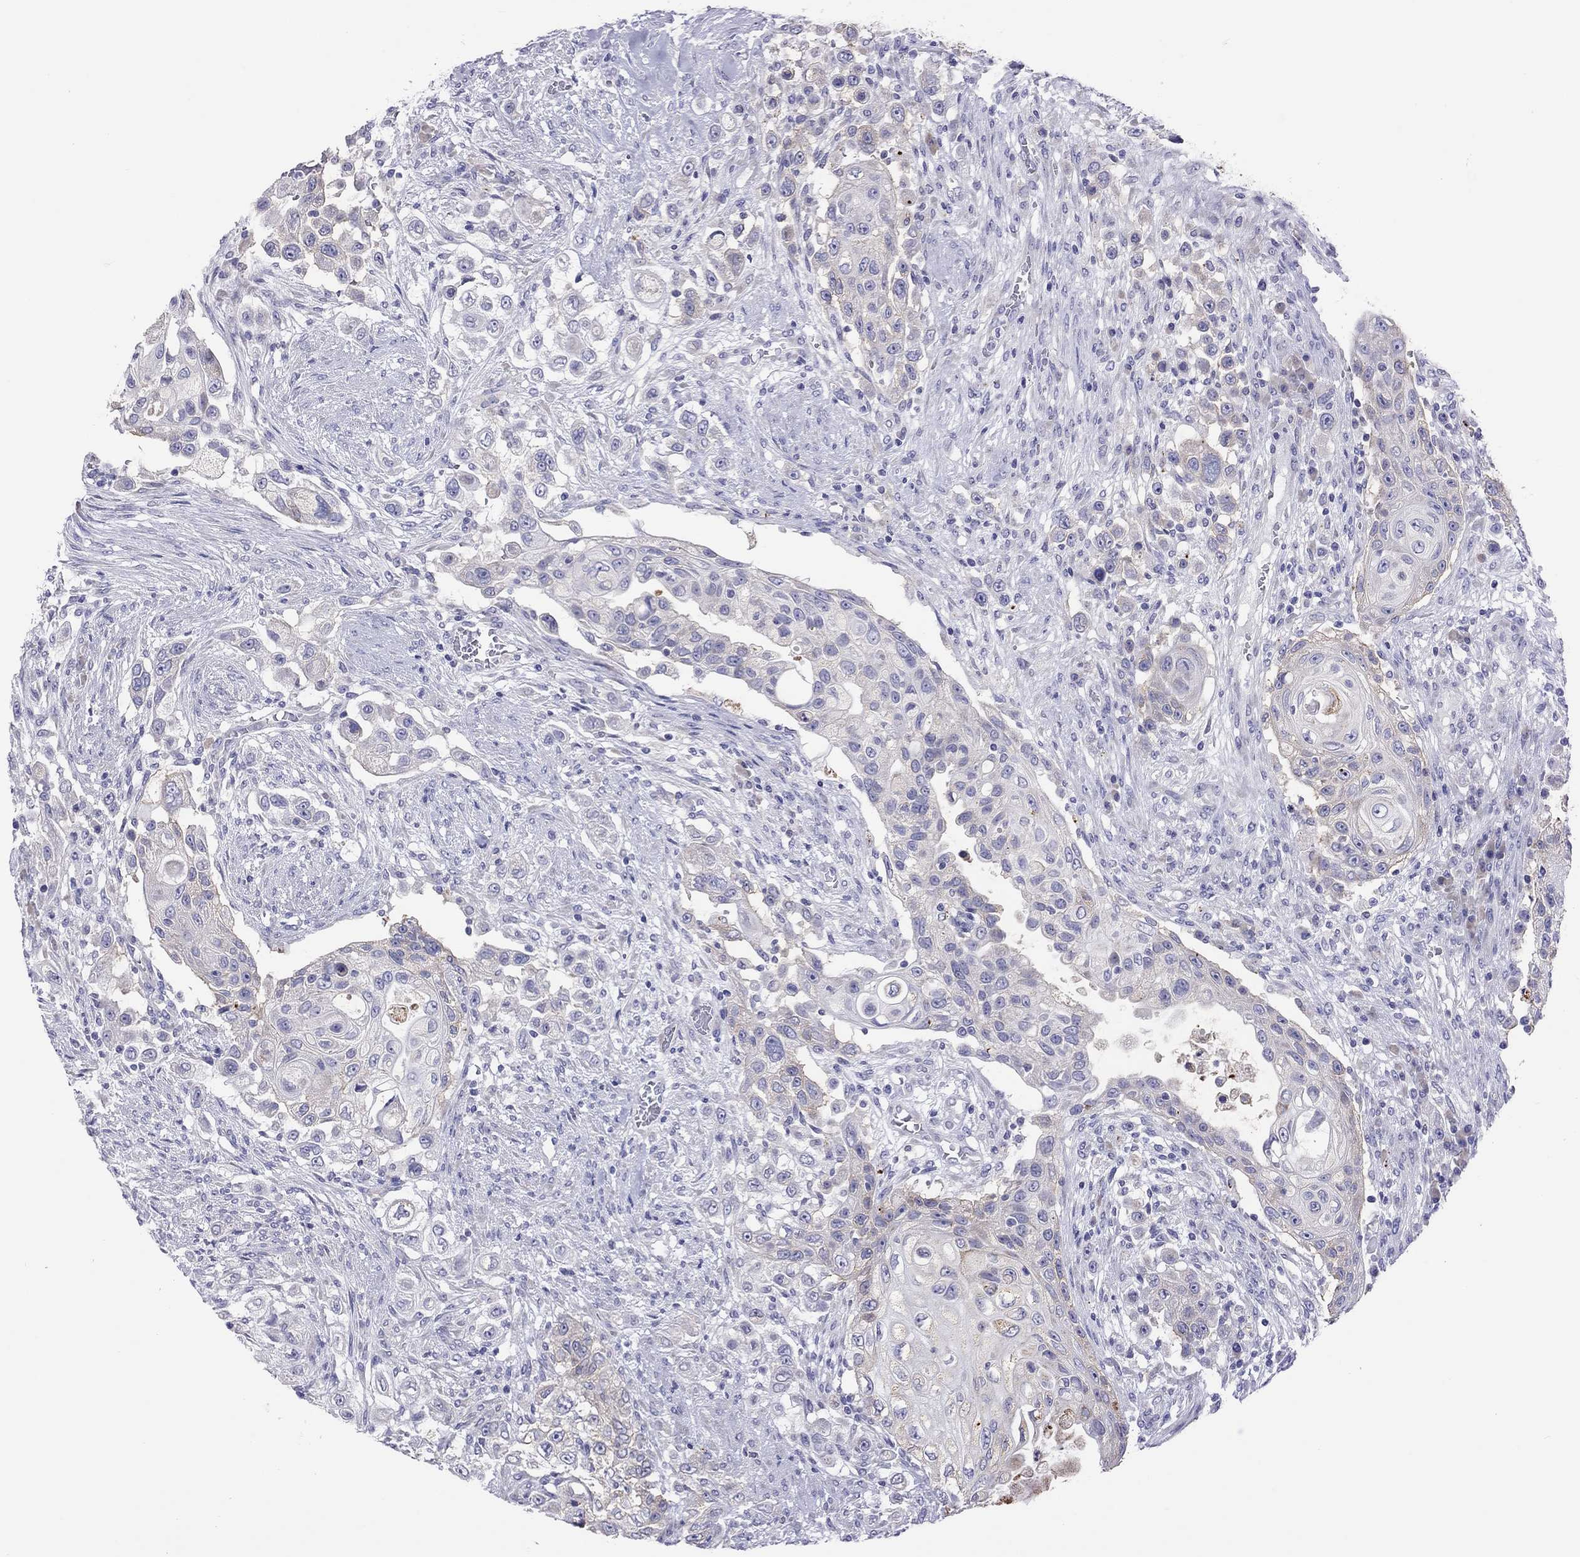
{"staining": {"intensity": "negative", "quantity": "none", "location": "none"}, "tissue": "urothelial cancer", "cell_type": "Tumor cells", "image_type": "cancer", "snomed": [{"axis": "morphology", "description": "Urothelial carcinoma, High grade"}, {"axis": "topography", "description": "Urinary bladder"}], "caption": "Protein analysis of high-grade urothelial carcinoma displays no significant positivity in tumor cells. Nuclei are stained in blue.", "gene": "COL9A1", "patient": {"sex": "female", "age": 56}}